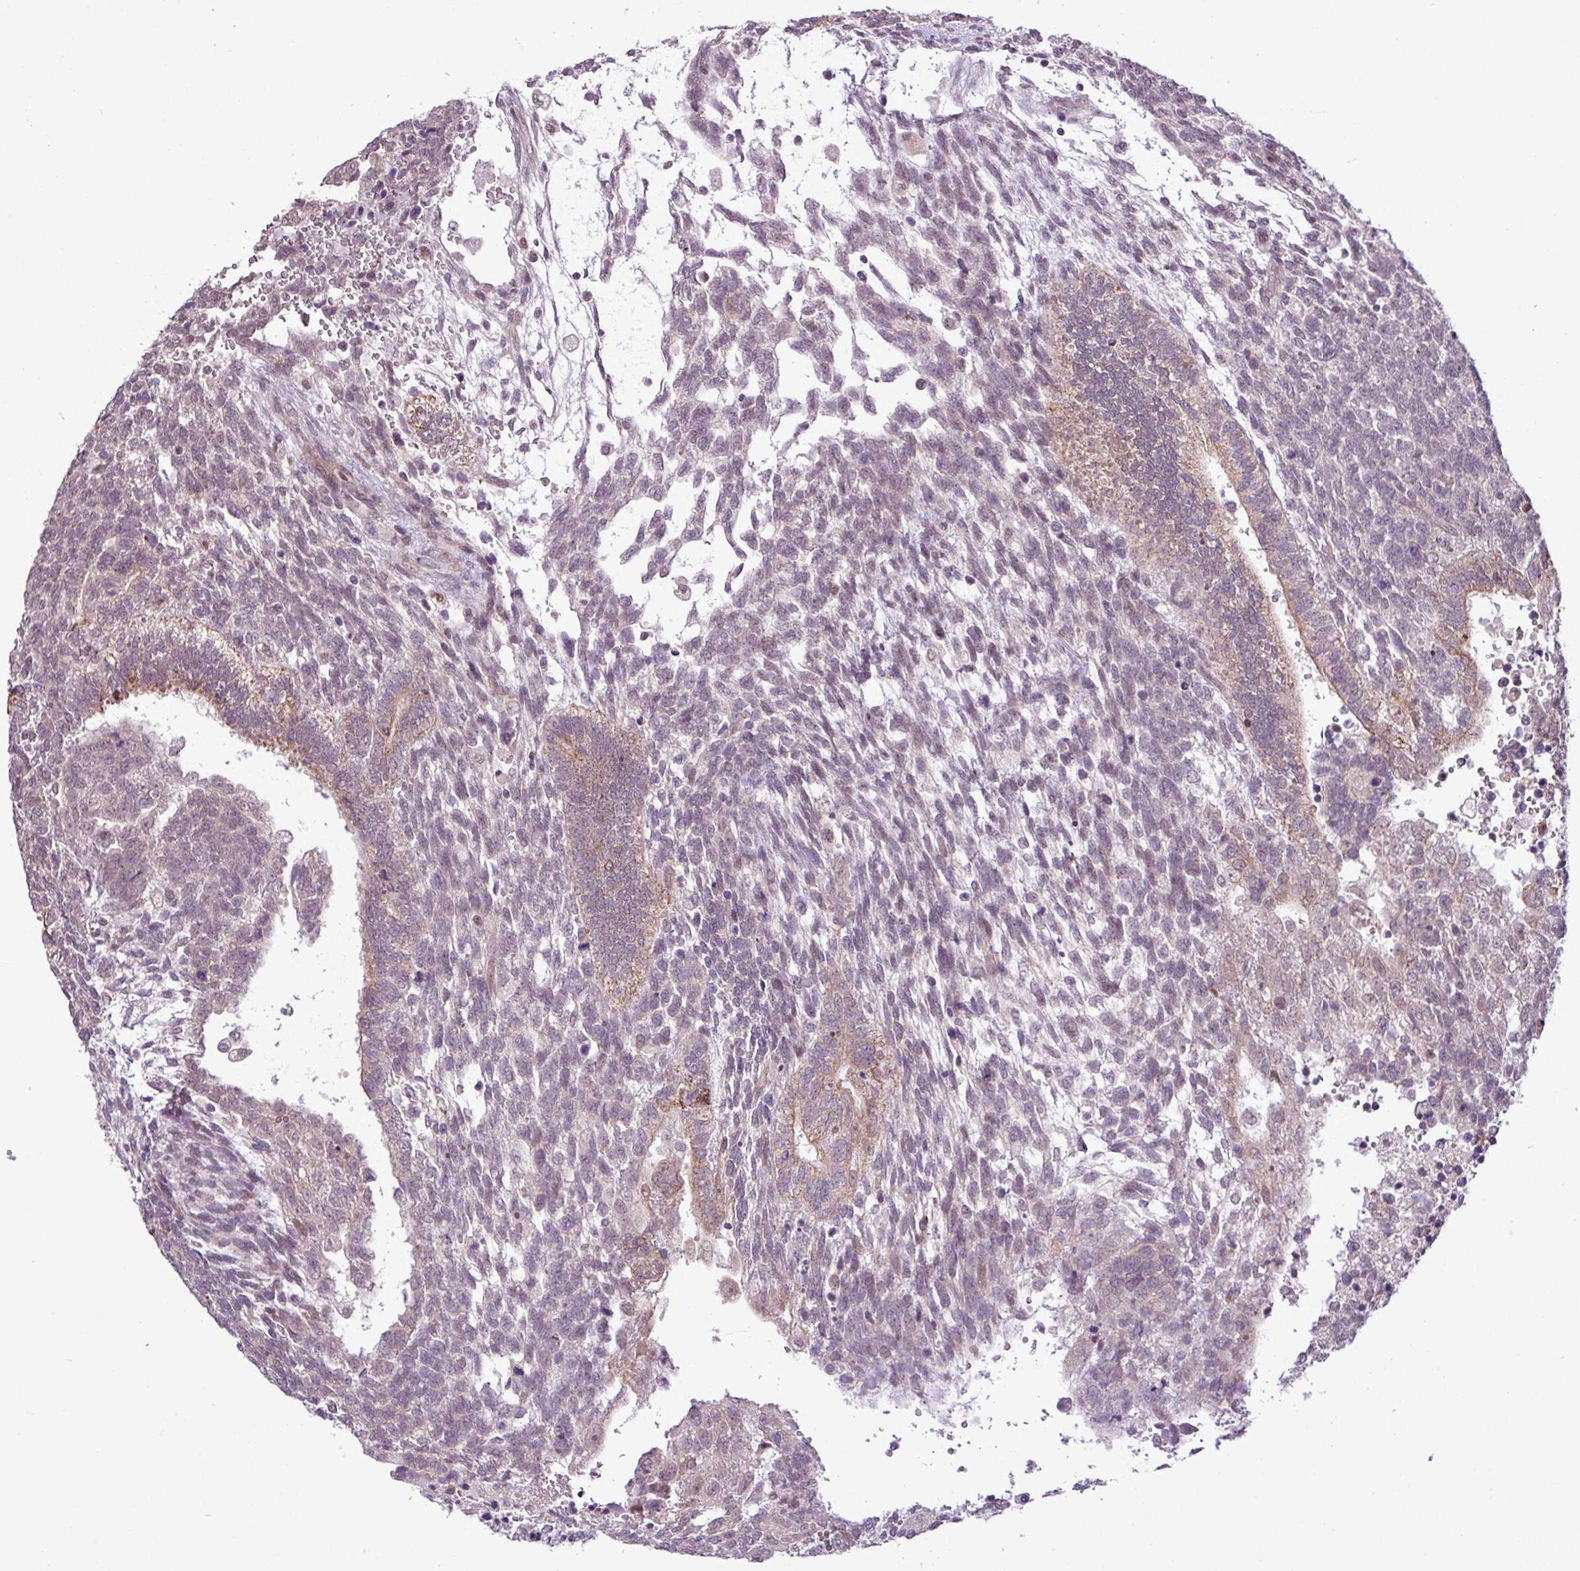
{"staining": {"intensity": "weak", "quantity": "<25%", "location": "cytoplasmic/membranous"}, "tissue": "testis cancer", "cell_type": "Tumor cells", "image_type": "cancer", "snomed": [{"axis": "morphology", "description": "Carcinoma, Embryonal, NOS"}, {"axis": "topography", "description": "Testis"}], "caption": "The photomicrograph exhibits no staining of tumor cells in testis cancer. Nuclei are stained in blue.", "gene": "GPT2", "patient": {"sex": "male", "age": 23}}